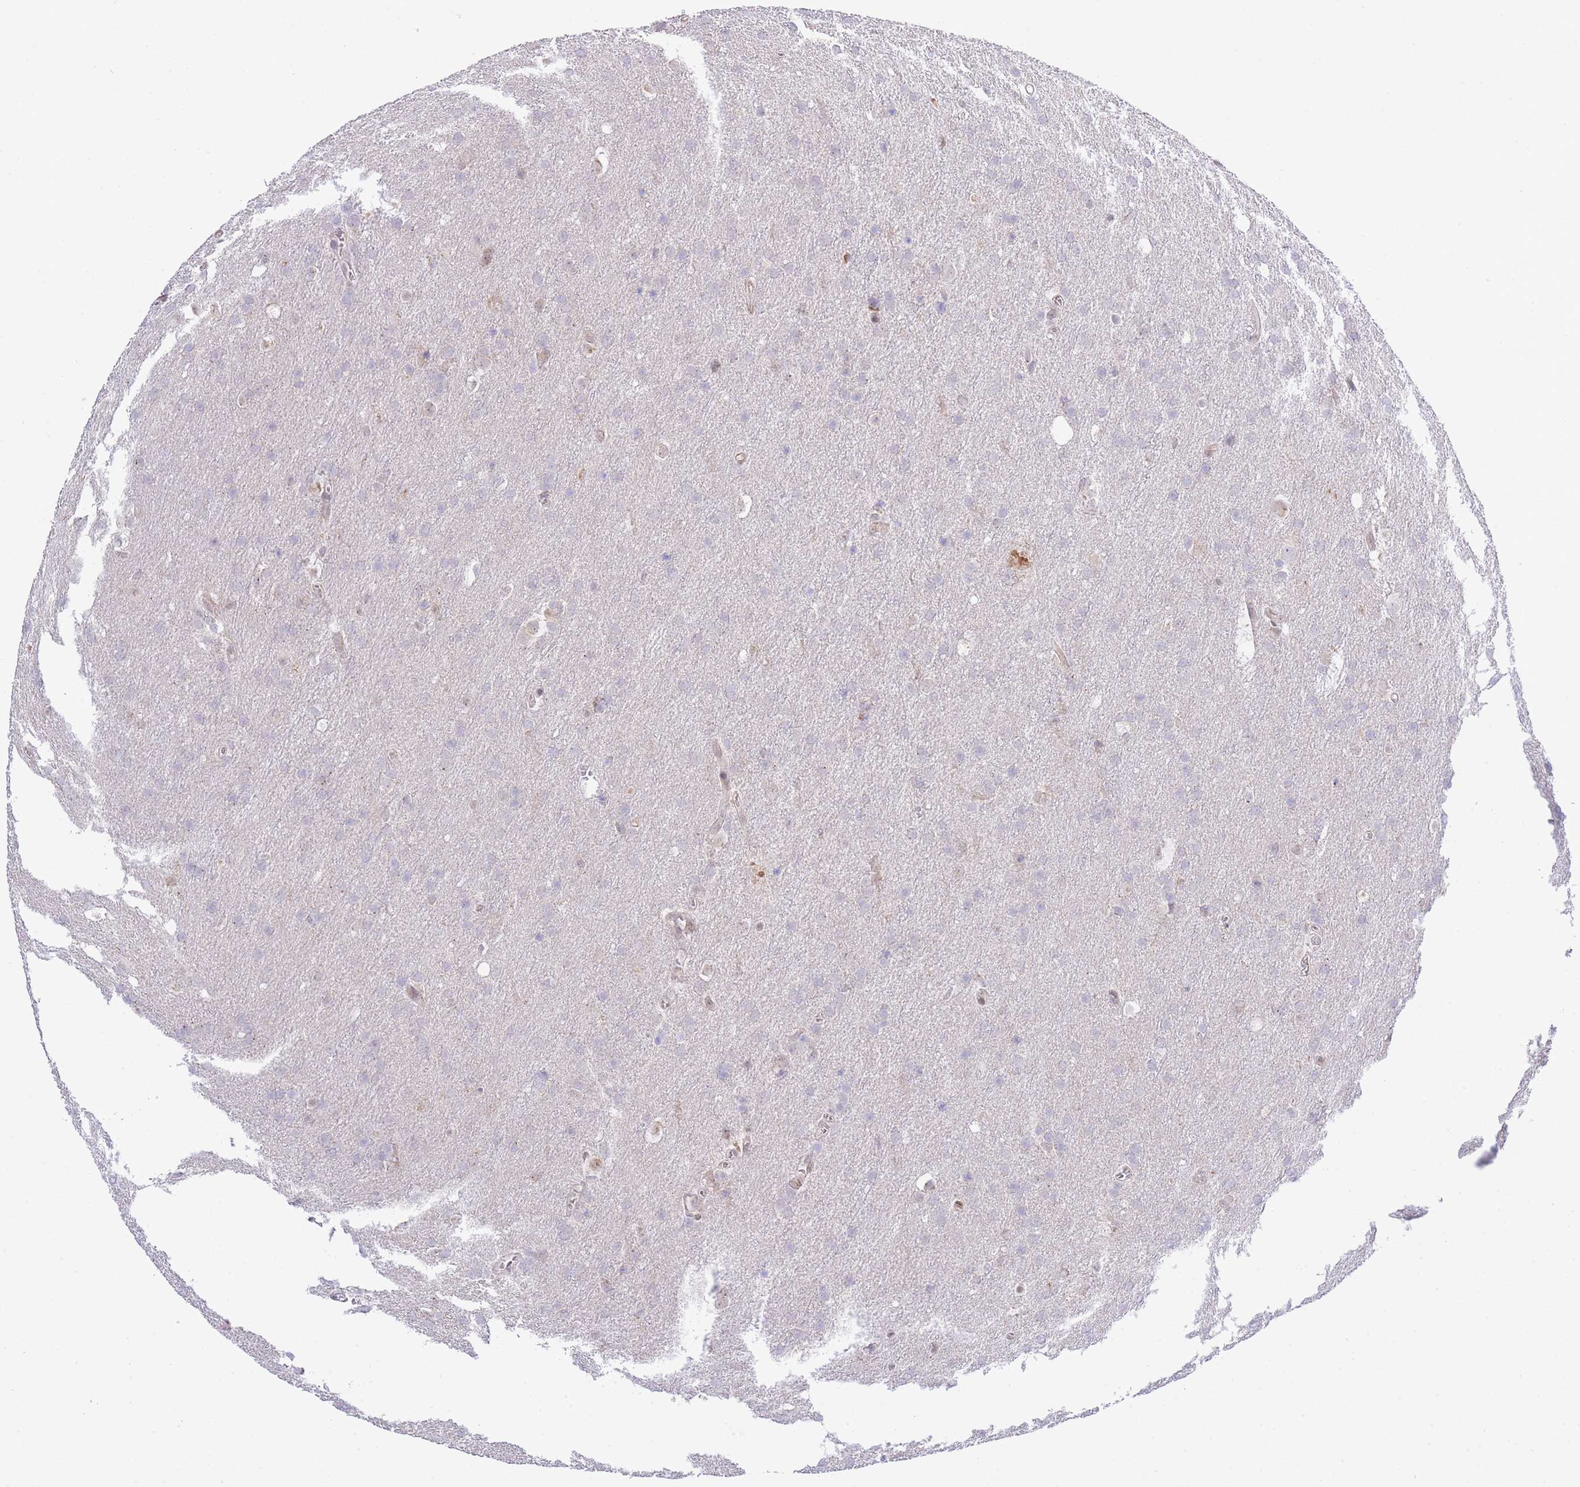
{"staining": {"intensity": "negative", "quantity": "none", "location": "none"}, "tissue": "glioma", "cell_type": "Tumor cells", "image_type": "cancer", "snomed": [{"axis": "morphology", "description": "Glioma, malignant, Low grade"}, {"axis": "topography", "description": "Brain"}], "caption": "Human malignant glioma (low-grade) stained for a protein using IHC reveals no staining in tumor cells.", "gene": "CTBP1", "patient": {"sex": "female", "age": 32}}